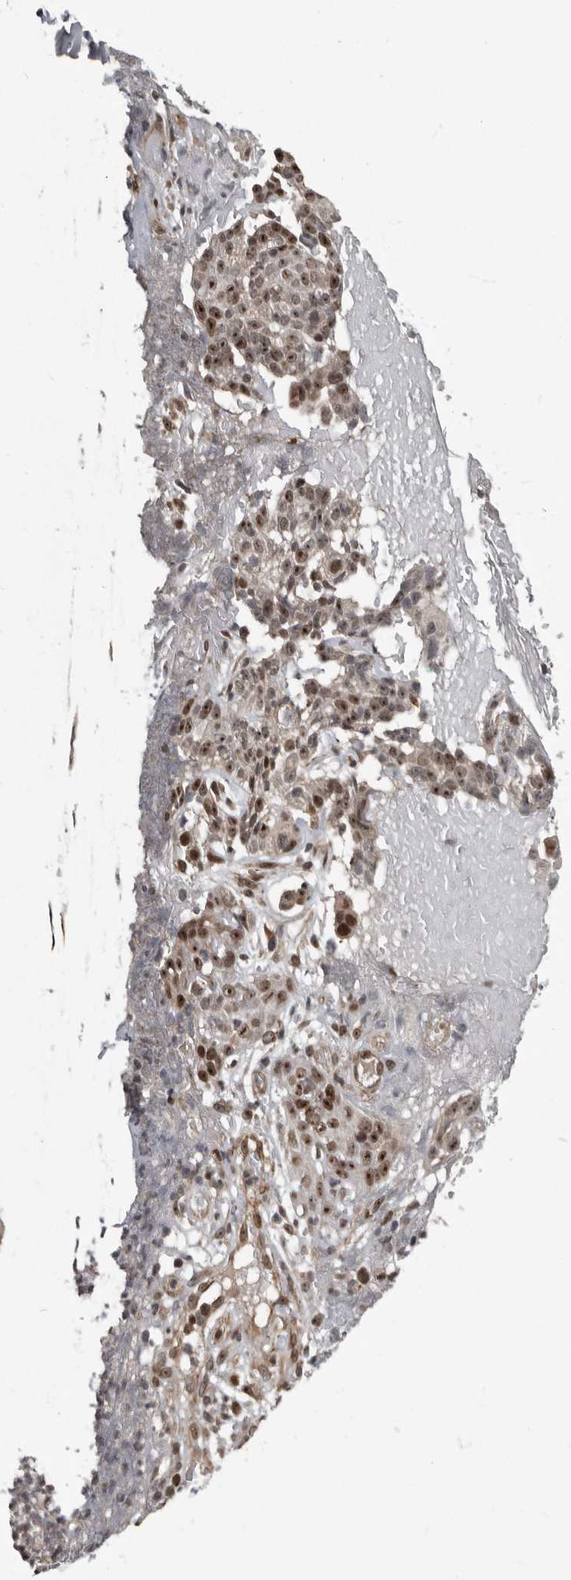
{"staining": {"intensity": "moderate", "quantity": ">75%", "location": "cytoplasmic/membranous,nuclear"}, "tissue": "adipose tissue", "cell_type": "Adipocytes", "image_type": "normal", "snomed": [{"axis": "morphology", "description": "Normal tissue, NOS"}, {"axis": "morphology", "description": "Basal cell carcinoma"}, {"axis": "topography", "description": "Cartilage tissue"}, {"axis": "topography", "description": "Nasopharynx"}, {"axis": "topography", "description": "Oral tissue"}], "caption": "Moderate cytoplasmic/membranous,nuclear expression for a protein is identified in about >75% of adipocytes of unremarkable adipose tissue using immunohistochemistry (IHC).", "gene": "CHD1L", "patient": {"sex": "female", "age": 77}}